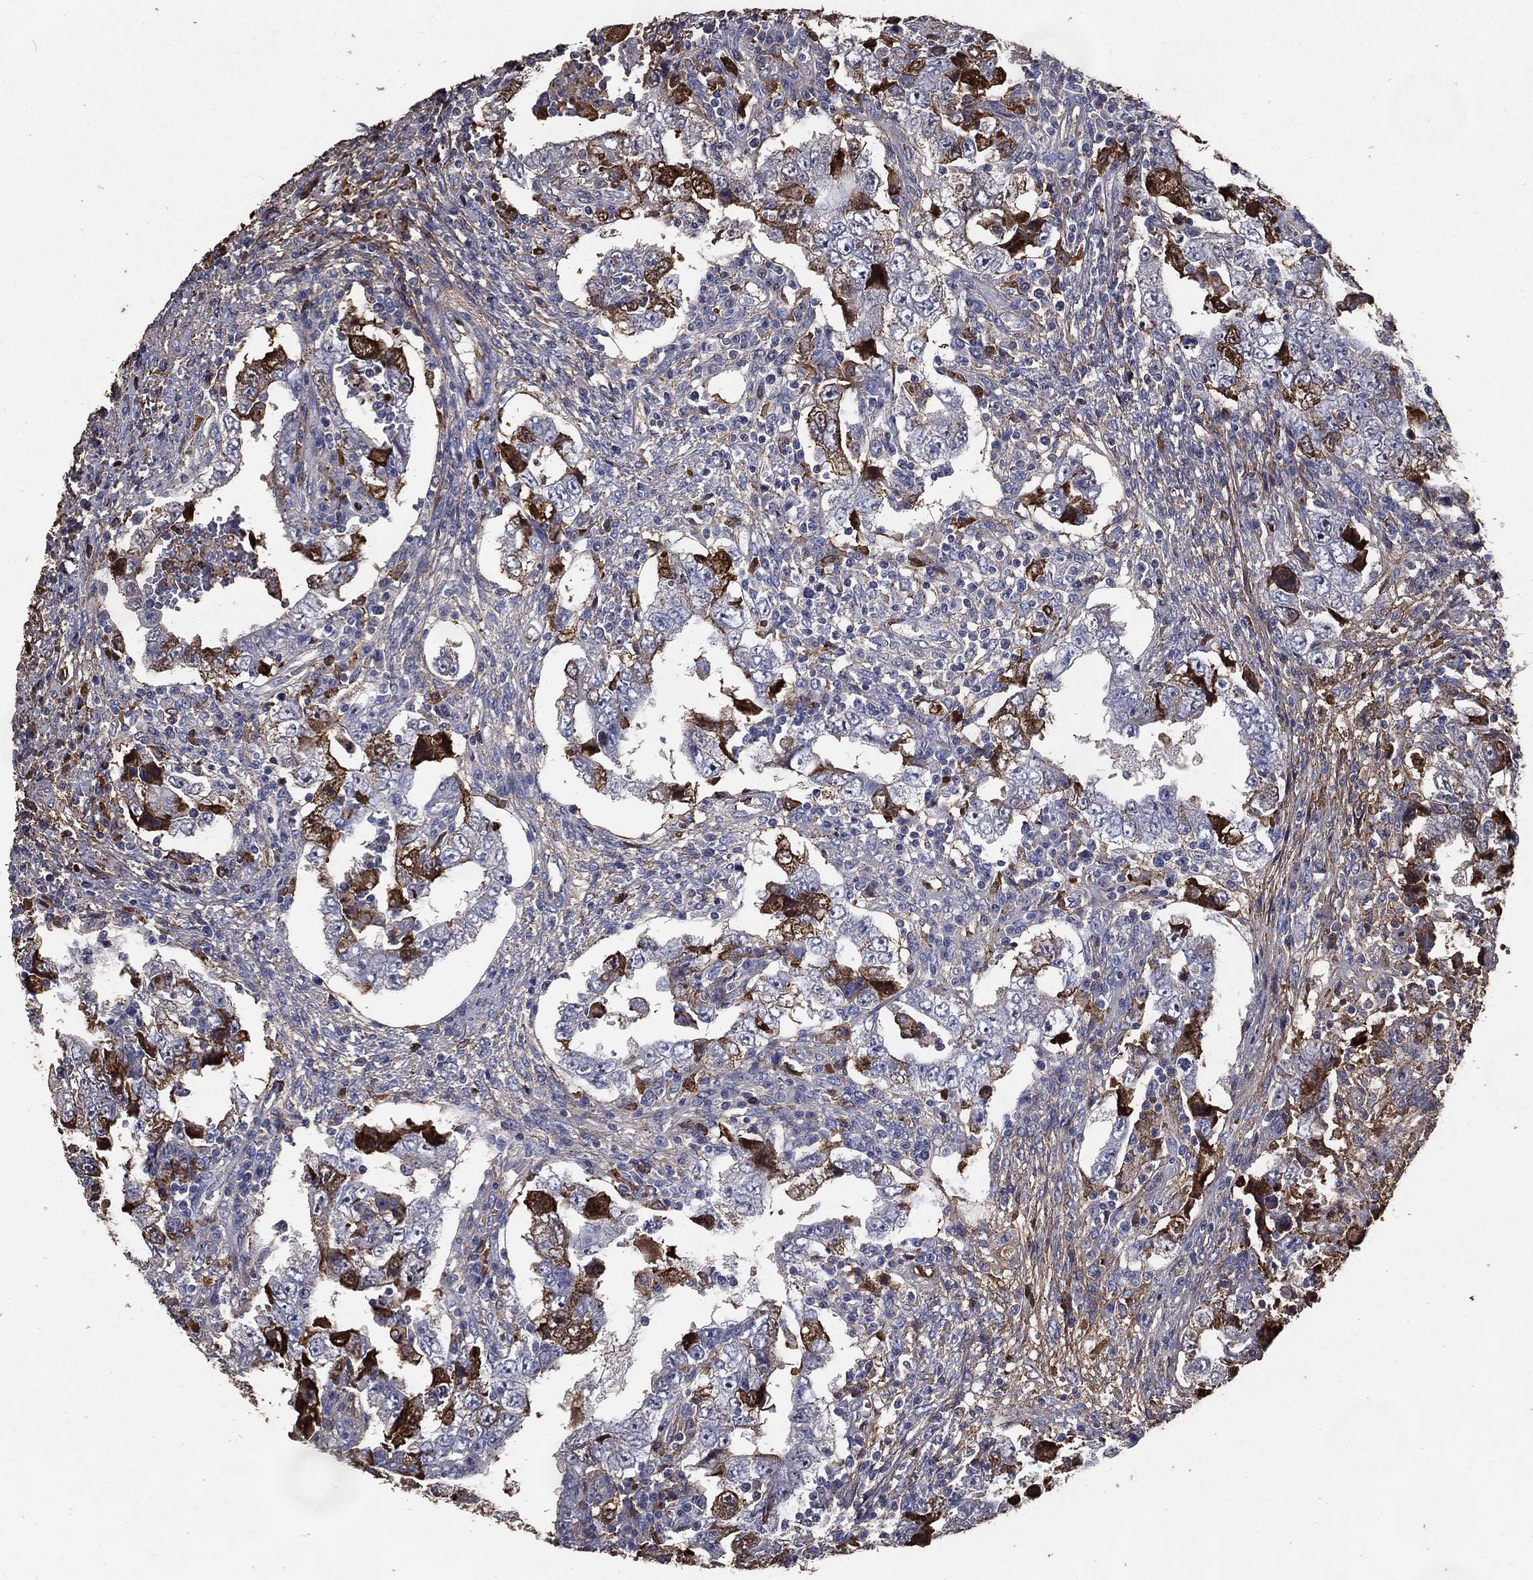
{"staining": {"intensity": "moderate", "quantity": "<25%", "location": "cytoplasmic/membranous"}, "tissue": "testis cancer", "cell_type": "Tumor cells", "image_type": "cancer", "snomed": [{"axis": "morphology", "description": "Carcinoma, Embryonal, NOS"}, {"axis": "topography", "description": "Testis"}], "caption": "Testis cancer (embryonal carcinoma) tissue displays moderate cytoplasmic/membranous expression in about <25% of tumor cells", "gene": "EFNA1", "patient": {"sex": "male", "age": 26}}